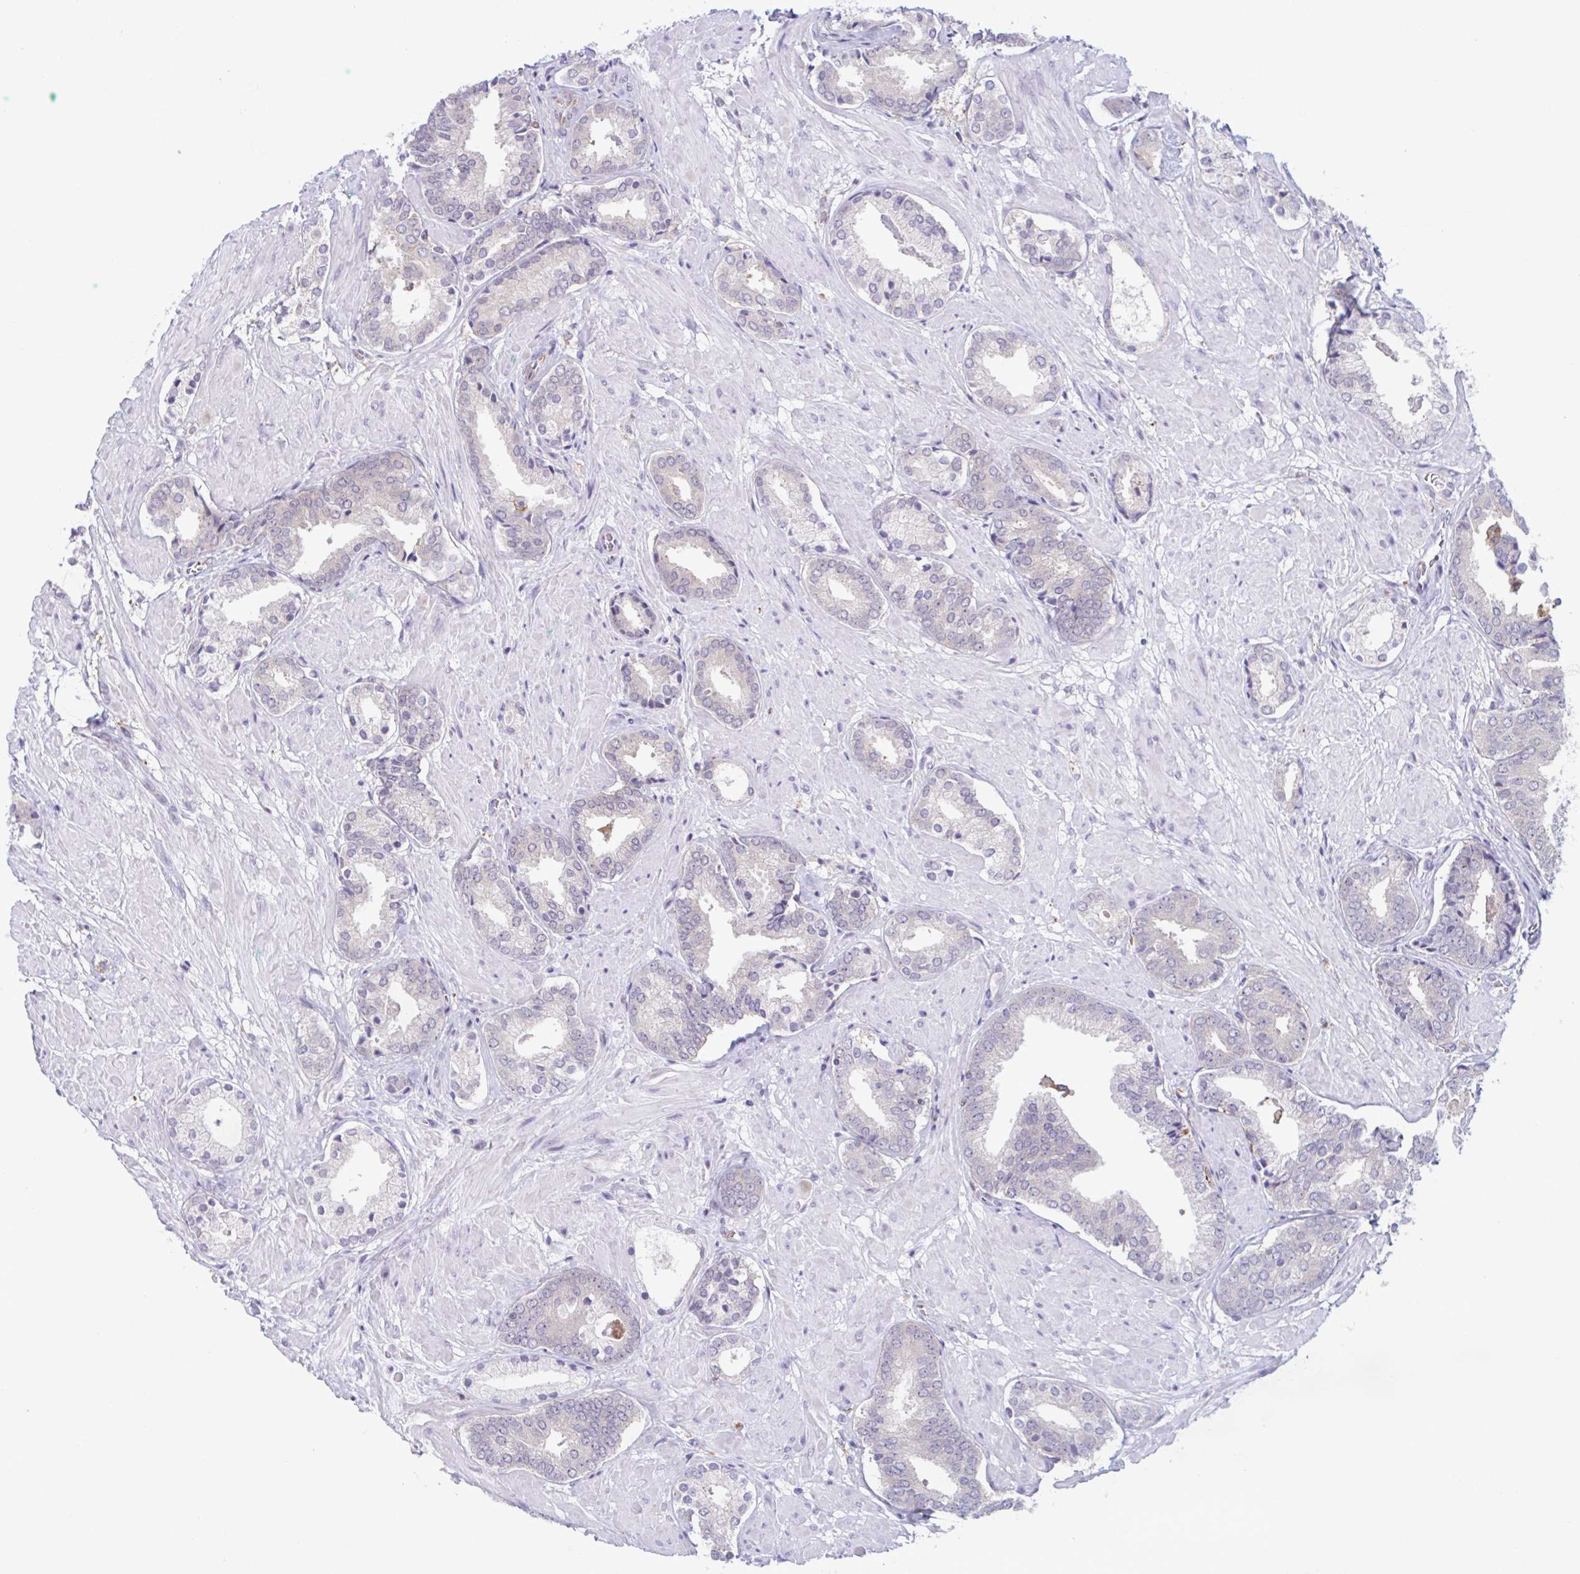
{"staining": {"intensity": "negative", "quantity": "none", "location": "none"}, "tissue": "prostate cancer", "cell_type": "Tumor cells", "image_type": "cancer", "snomed": [{"axis": "morphology", "description": "Adenocarcinoma, High grade"}, {"axis": "topography", "description": "Prostate"}], "caption": "Immunohistochemistry (IHC) micrograph of human adenocarcinoma (high-grade) (prostate) stained for a protein (brown), which demonstrates no positivity in tumor cells.", "gene": "ADAT3", "patient": {"sex": "male", "age": 56}}